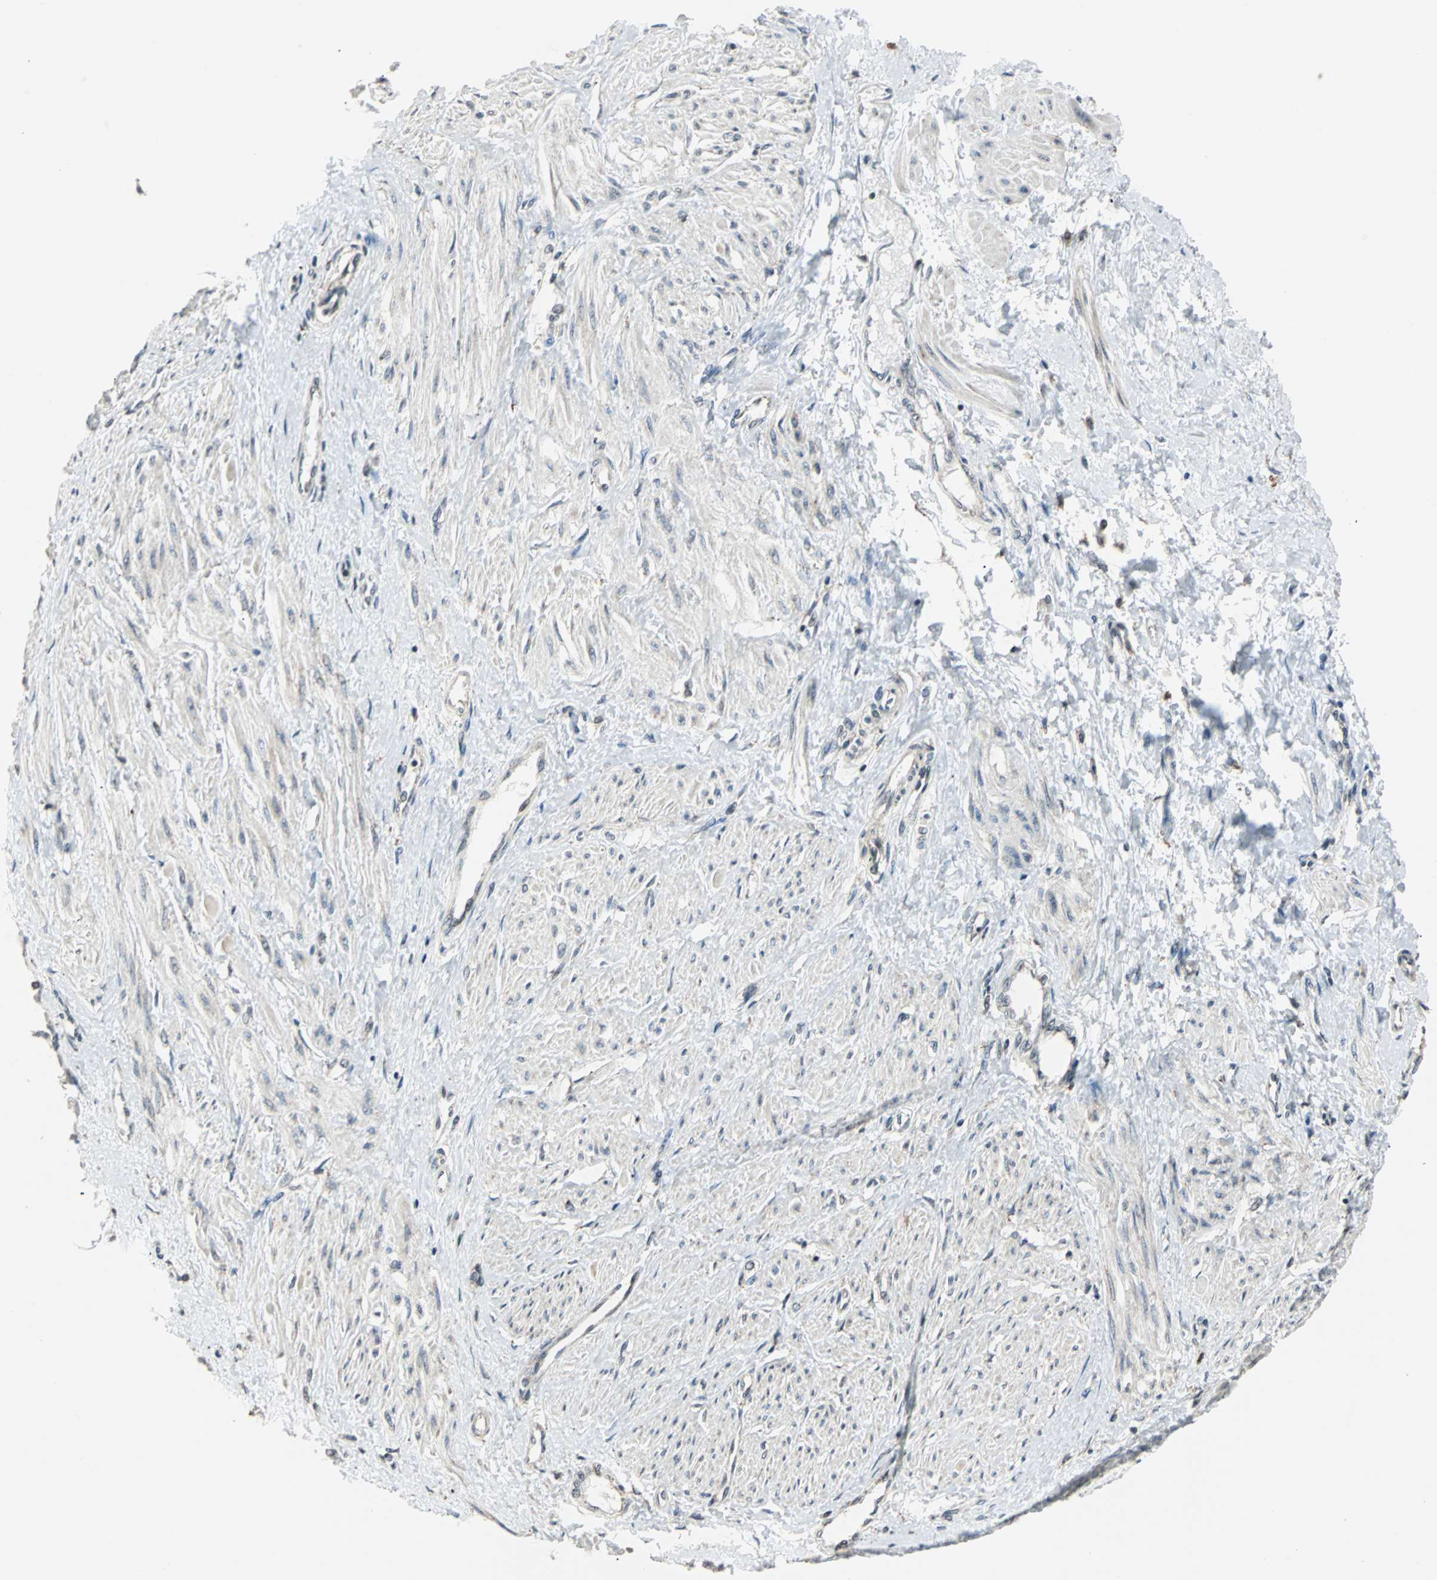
{"staining": {"intensity": "moderate", "quantity": ">75%", "location": "nuclear"}, "tissue": "smooth muscle", "cell_type": "Smooth muscle cells", "image_type": "normal", "snomed": [{"axis": "morphology", "description": "Normal tissue, NOS"}, {"axis": "topography", "description": "Smooth muscle"}, {"axis": "topography", "description": "Uterus"}], "caption": "Smooth muscle stained for a protein (brown) shows moderate nuclear positive staining in approximately >75% of smooth muscle cells.", "gene": "TERF2IP", "patient": {"sex": "female", "age": 39}}